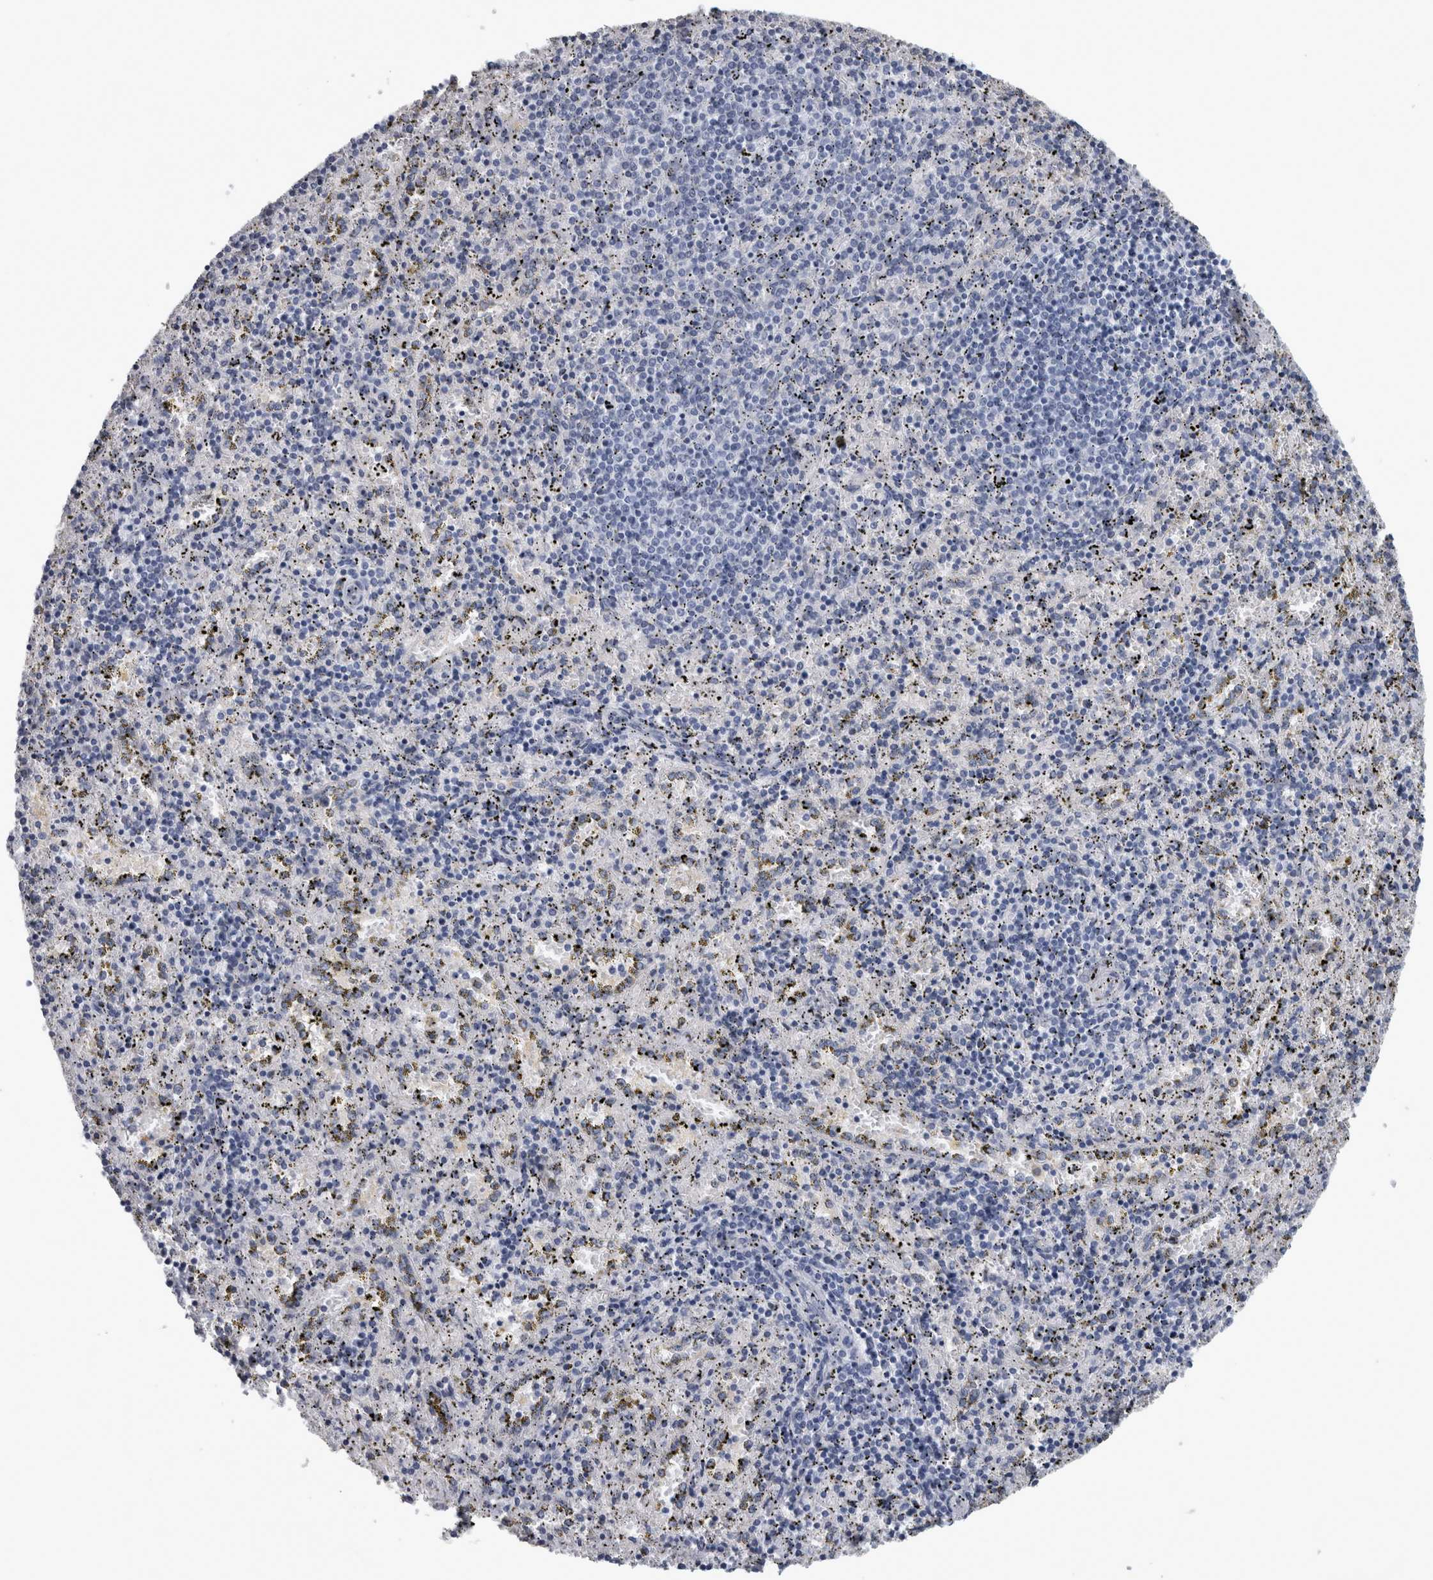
{"staining": {"intensity": "negative", "quantity": "none", "location": "none"}, "tissue": "spleen", "cell_type": "Cells in red pulp", "image_type": "normal", "snomed": [{"axis": "morphology", "description": "Normal tissue, NOS"}, {"axis": "topography", "description": "Spleen"}], "caption": "IHC of normal spleen exhibits no positivity in cells in red pulp. (Immunohistochemistry (ihc), brightfield microscopy, high magnification).", "gene": "NAPRT", "patient": {"sex": "male", "age": 11}}